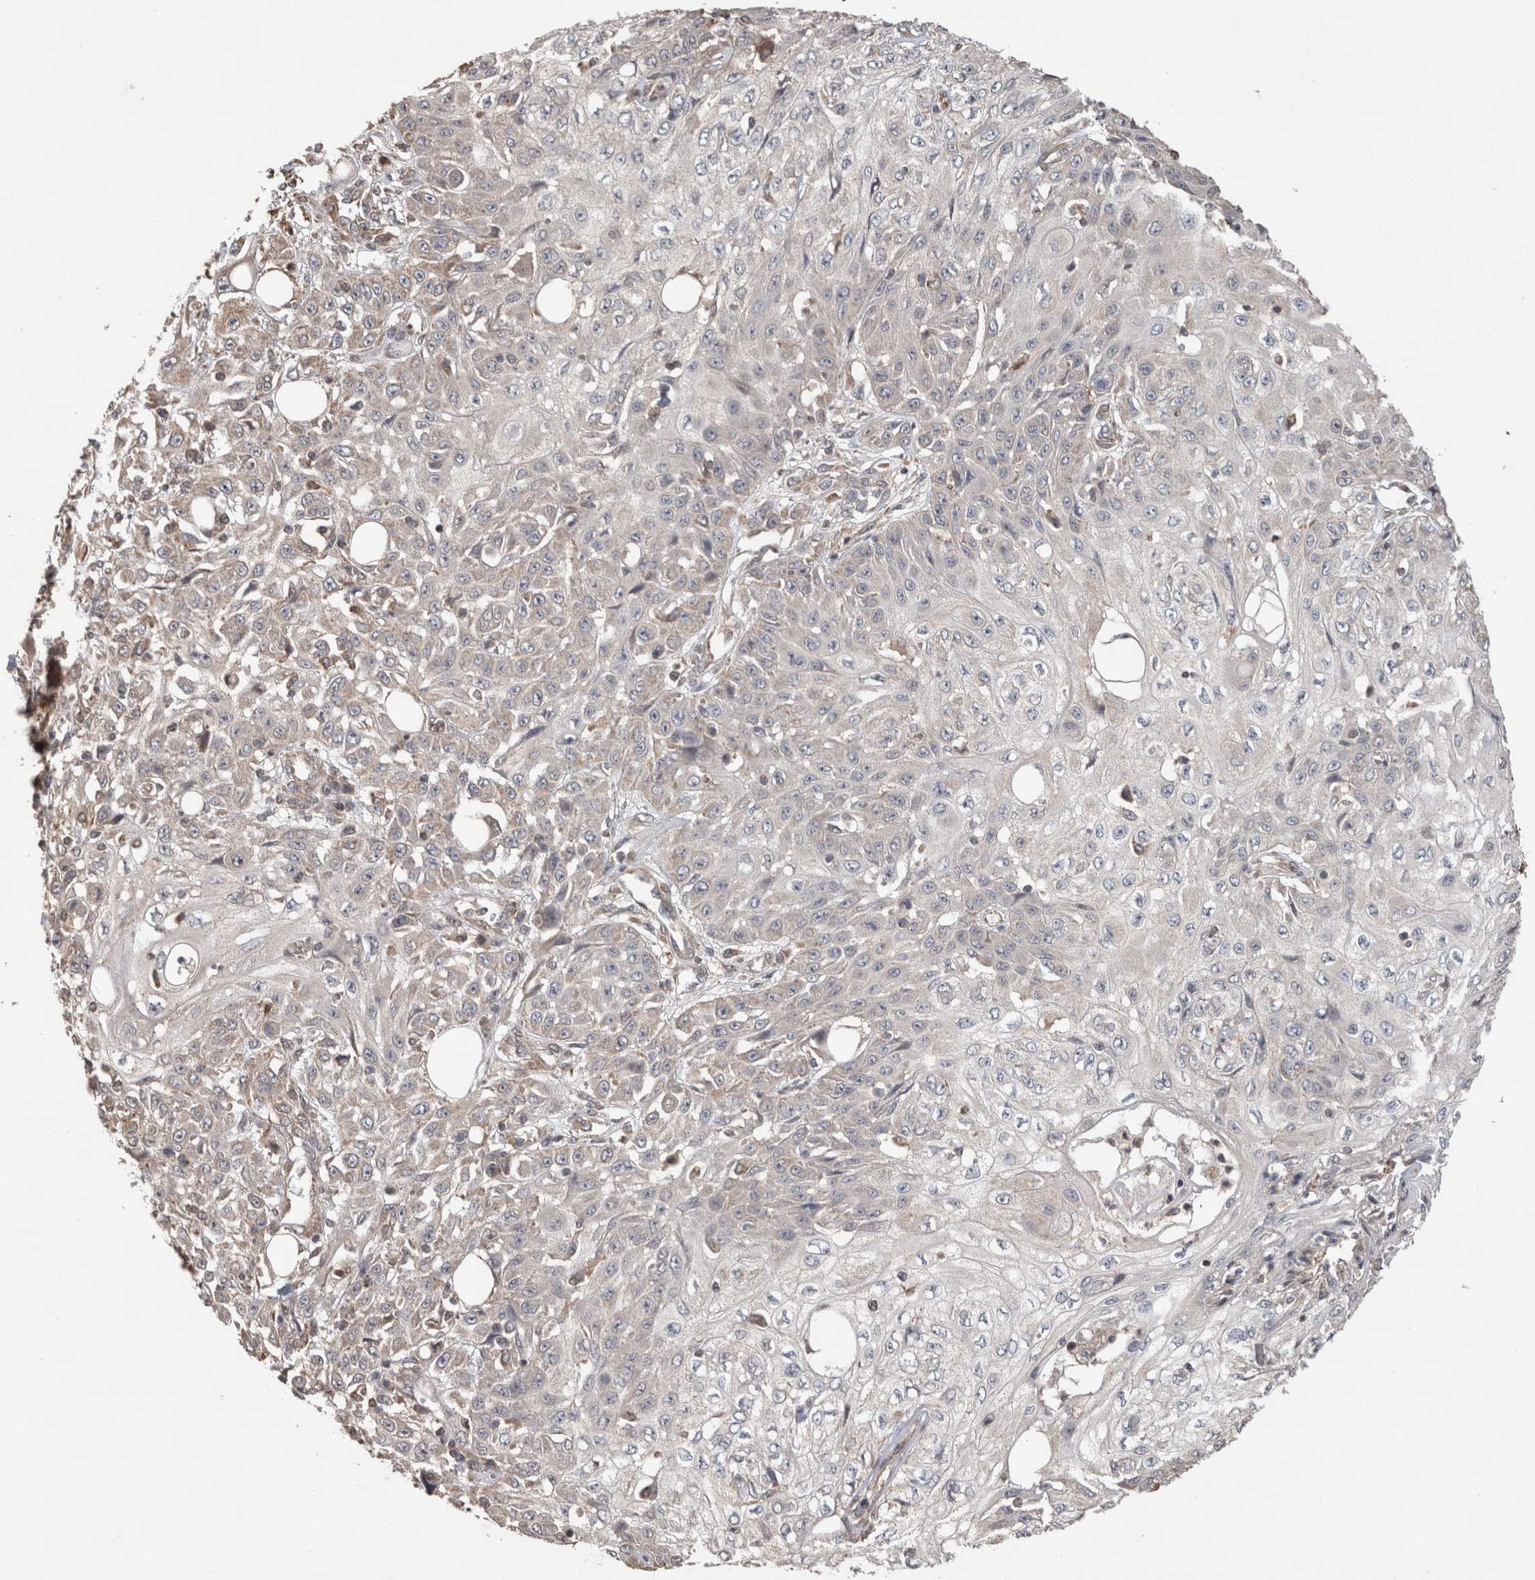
{"staining": {"intensity": "weak", "quantity": "<25%", "location": "cytoplasmic/membranous"}, "tissue": "skin cancer", "cell_type": "Tumor cells", "image_type": "cancer", "snomed": [{"axis": "morphology", "description": "Squamous cell carcinoma, NOS"}, {"axis": "morphology", "description": "Squamous cell carcinoma, metastatic, NOS"}, {"axis": "topography", "description": "Skin"}, {"axis": "topography", "description": "Lymph node"}], "caption": "A histopathology image of skin squamous cell carcinoma stained for a protein demonstrates no brown staining in tumor cells.", "gene": "TRIM5", "patient": {"sex": "male", "age": 75}}